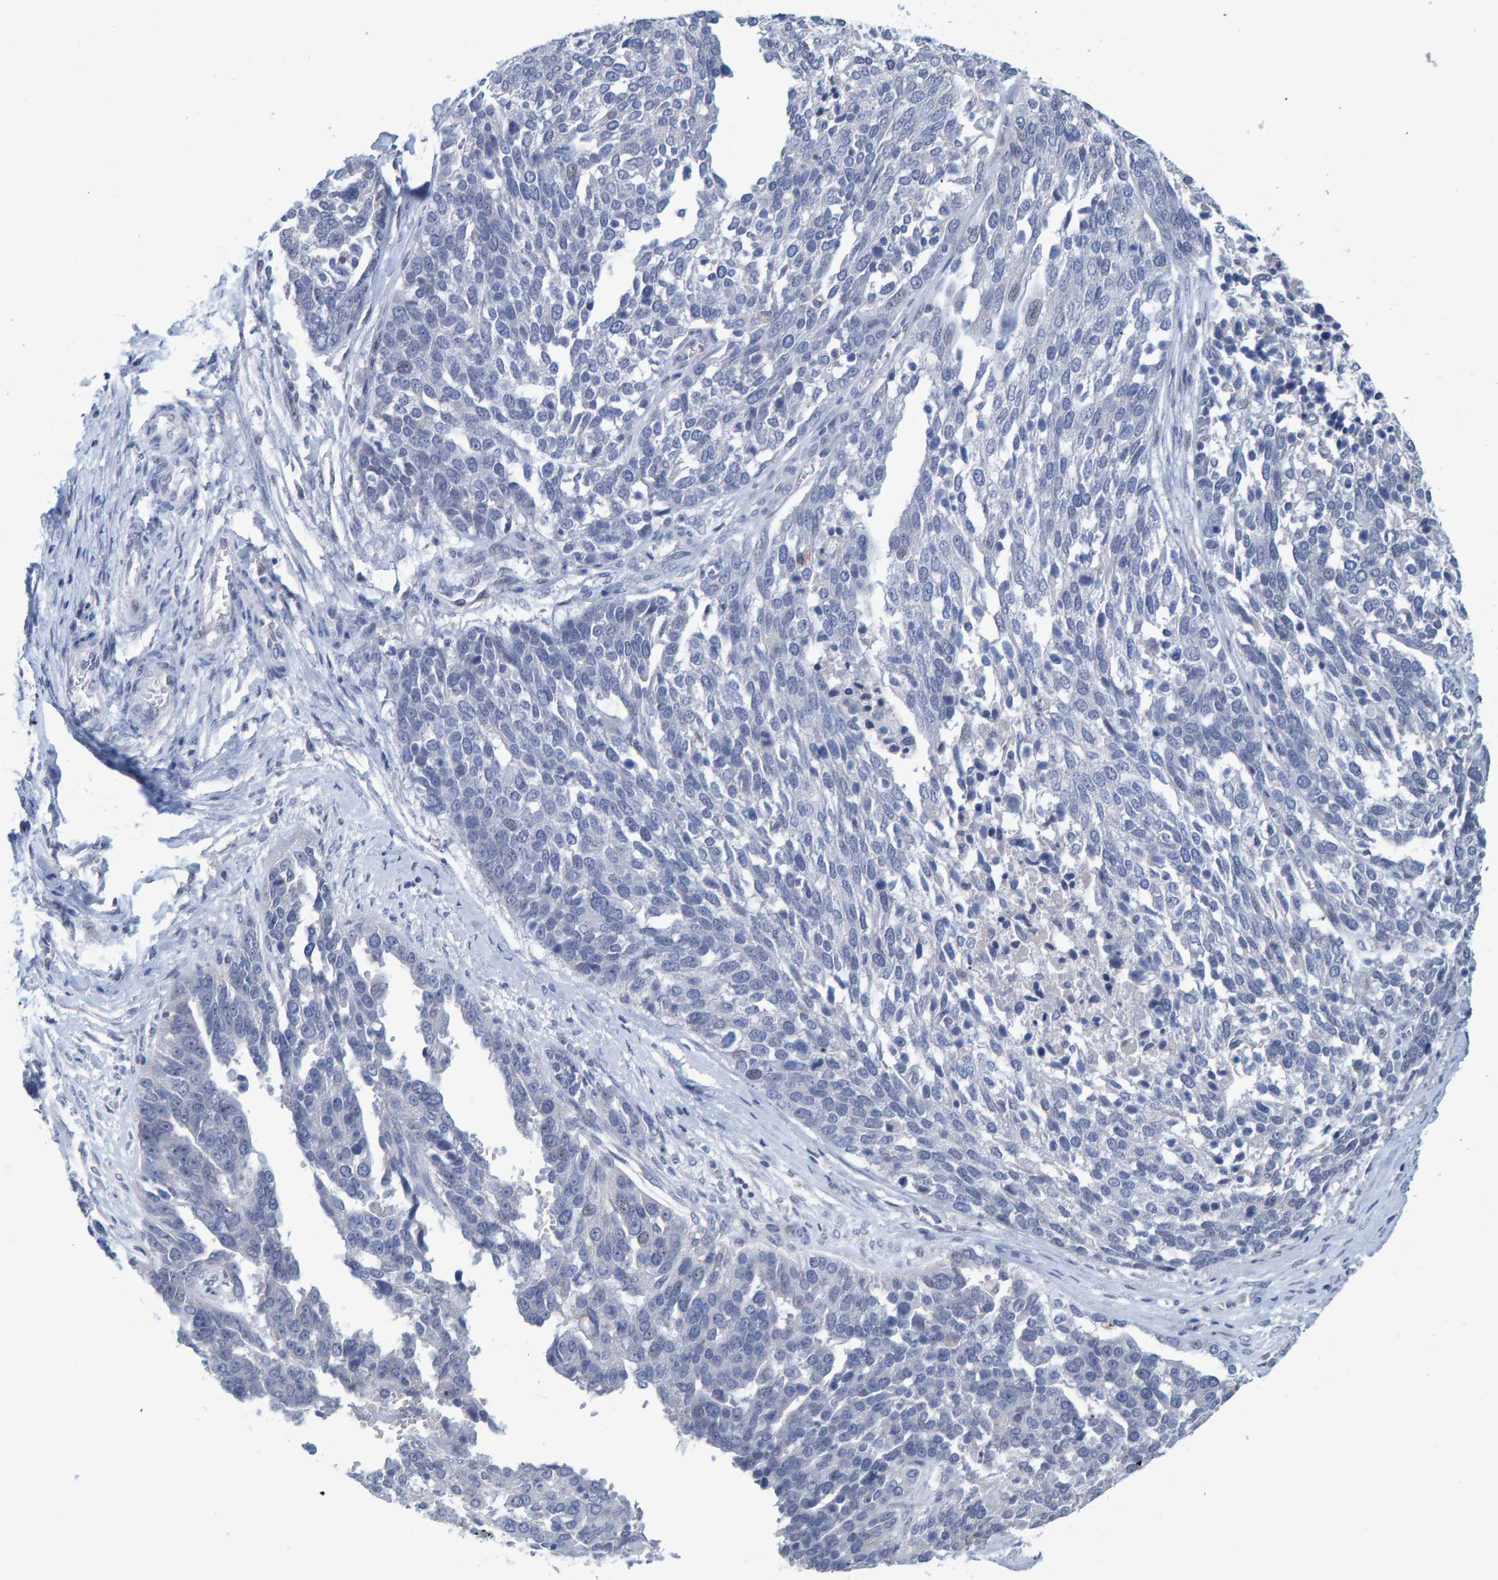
{"staining": {"intensity": "negative", "quantity": "none", "location": "none"}, "tissue": "ovarian cancer", "cell_type": "Tumor cells", "image_type": "cancer", "snomed": [{"axis": "morphology", "description": "Cystadenocarcinoma, serous, NOS"}, {"axis": "topography", "description": "Ovary"}], "caption": "Tumor cells show no significant protein expression in ovarian serous cystadenocarcinoma.", "gene": "PROCA1", "patient": {"sex": "female", "age": 44}}